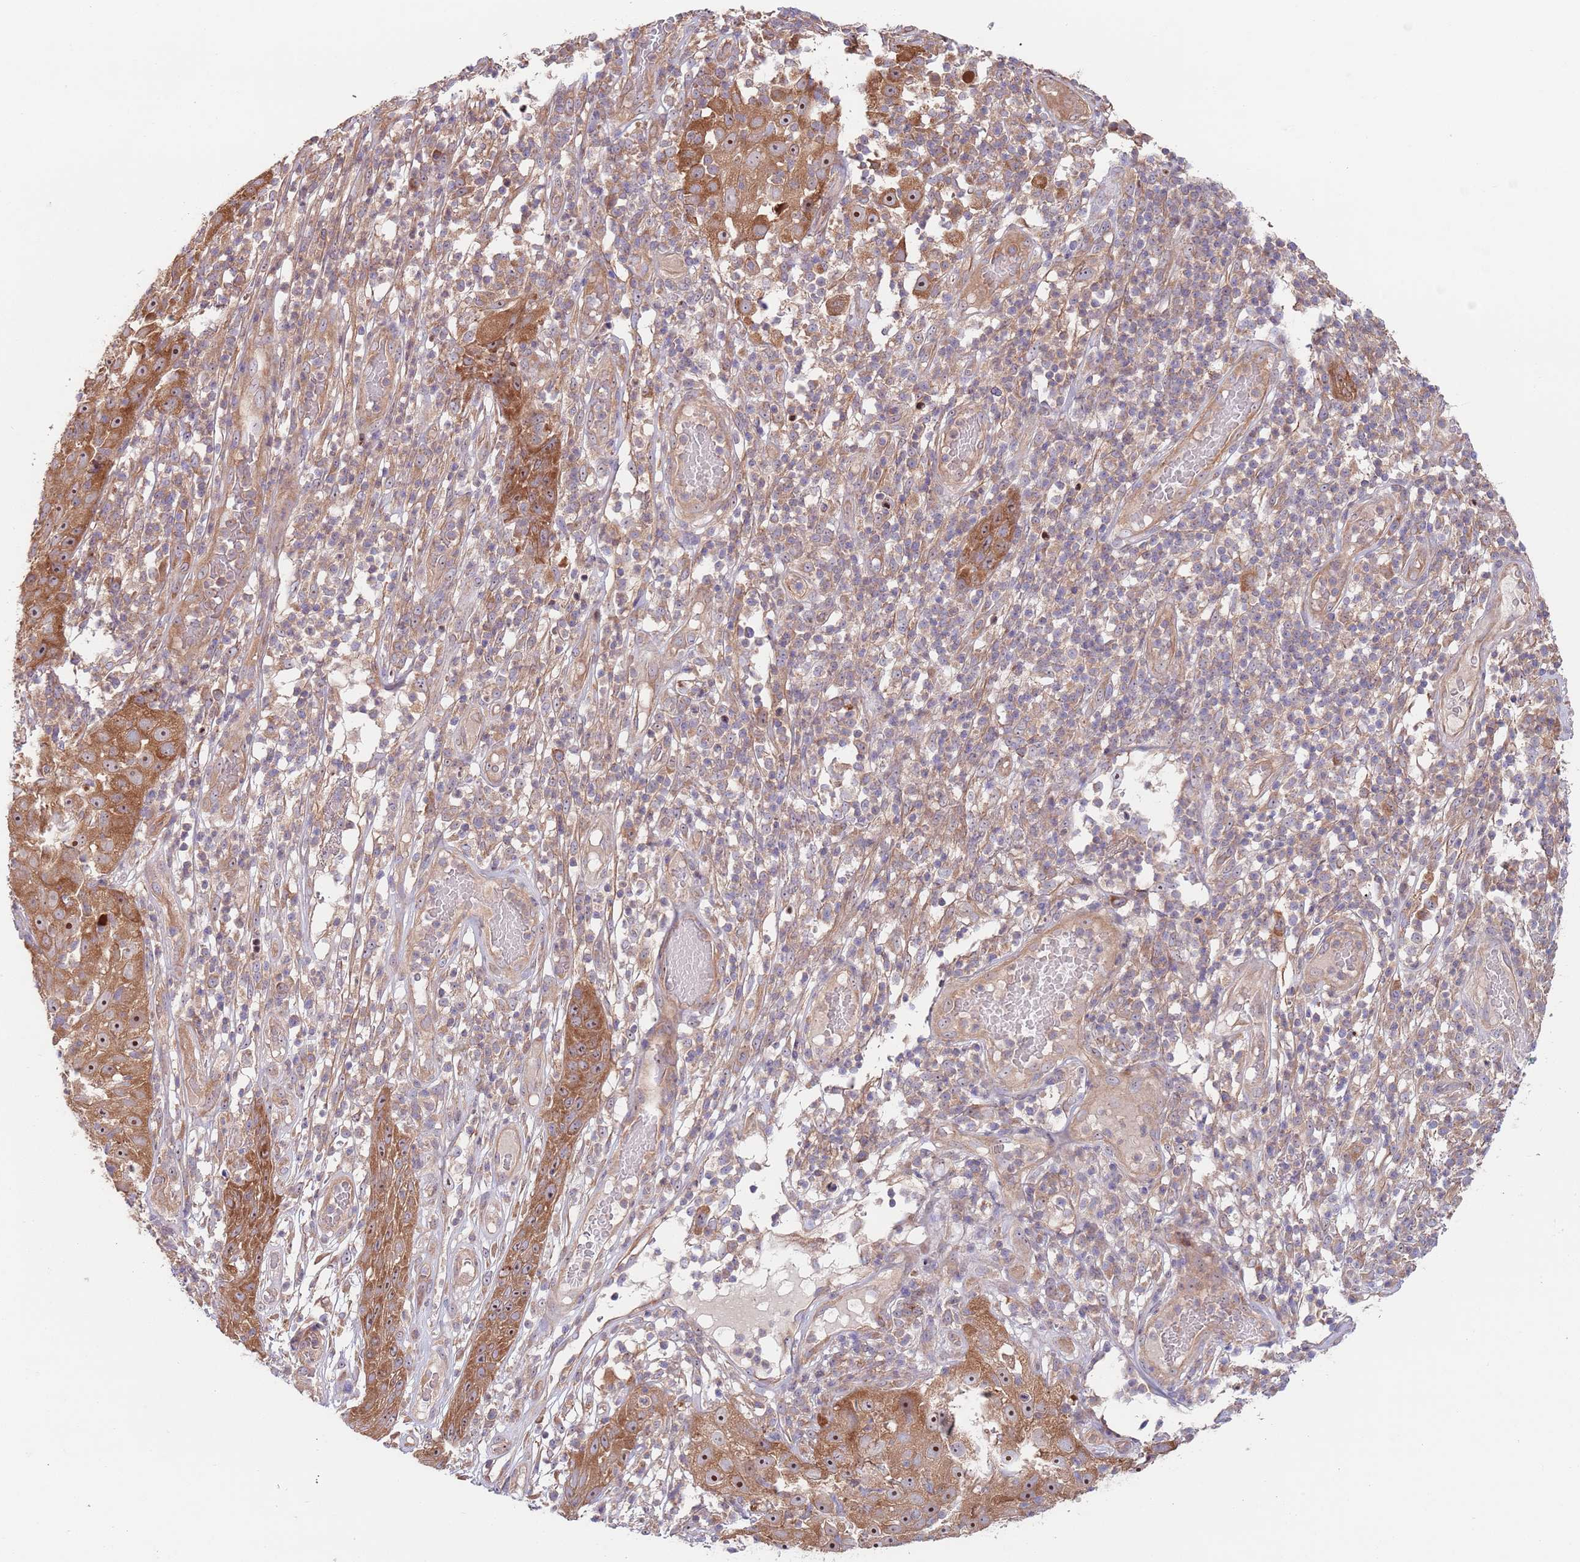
{"staining": {"intensity": "moderate", "quantity": ">75%", "location": "cytoplasmic/membranous,nuclear"}, "tissue": "skin cancer", "cell_type": "Tumor cells", "image_type": "cancer", "snomed": [{"axis": "morphology", "description": "Squamous cell carcinoma, NOS"}, {"axis": "topography", "description": "Skin"}], "caption": "This image reveals immunohistochemistry (IHC) staining of skin cancer (squamous cell carcinoma), with medium moderate cytoplasmic/membranous and nuclear positivity in approximately >75% of tumor cells.", "gene": "EIF3F", "patient": {"sex": "female", "age": 87}}